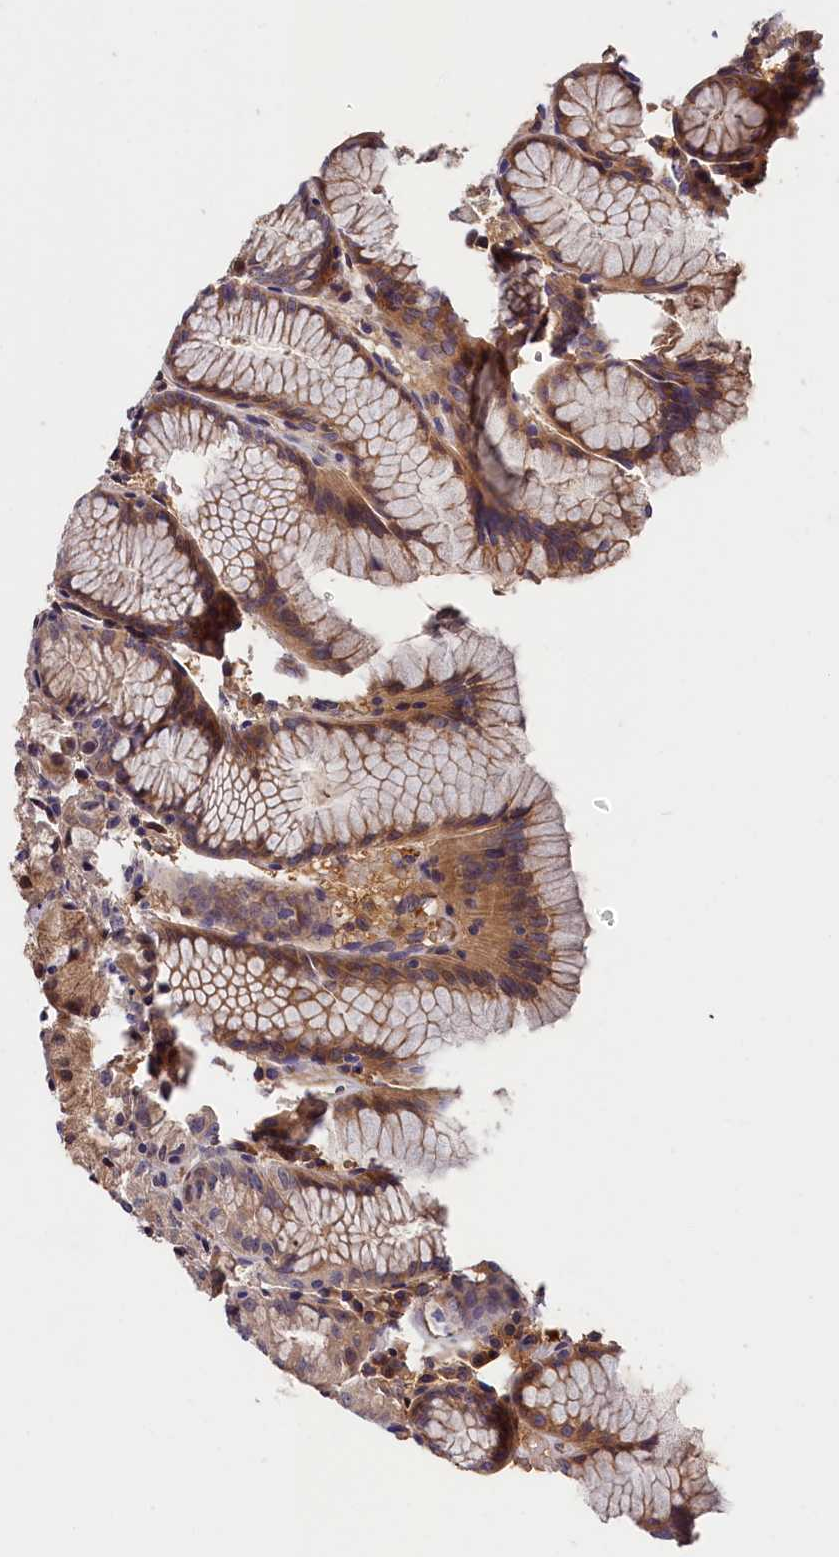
{"staining": {"intensity": "moderate", "quantity": "25%-75%", "location": "cytoplasmic/membranous"}, "tissue": "stomach", "cell_type": "Glandular cells", "image_type": "normal", "snomed": [{"axis": "morphology", "description": "Normal tissue, NOS"}, {"axis": "topography", "description": "Stomach, upper"}], "caption": "Moderate cytoplasmic/membranous staining for a protein is present in about 25%-75% of glandular cells of normal stomach using immunohistochemistry.", "gene": "ITIH1", "patient": {"sex": "male", "age": 47}}